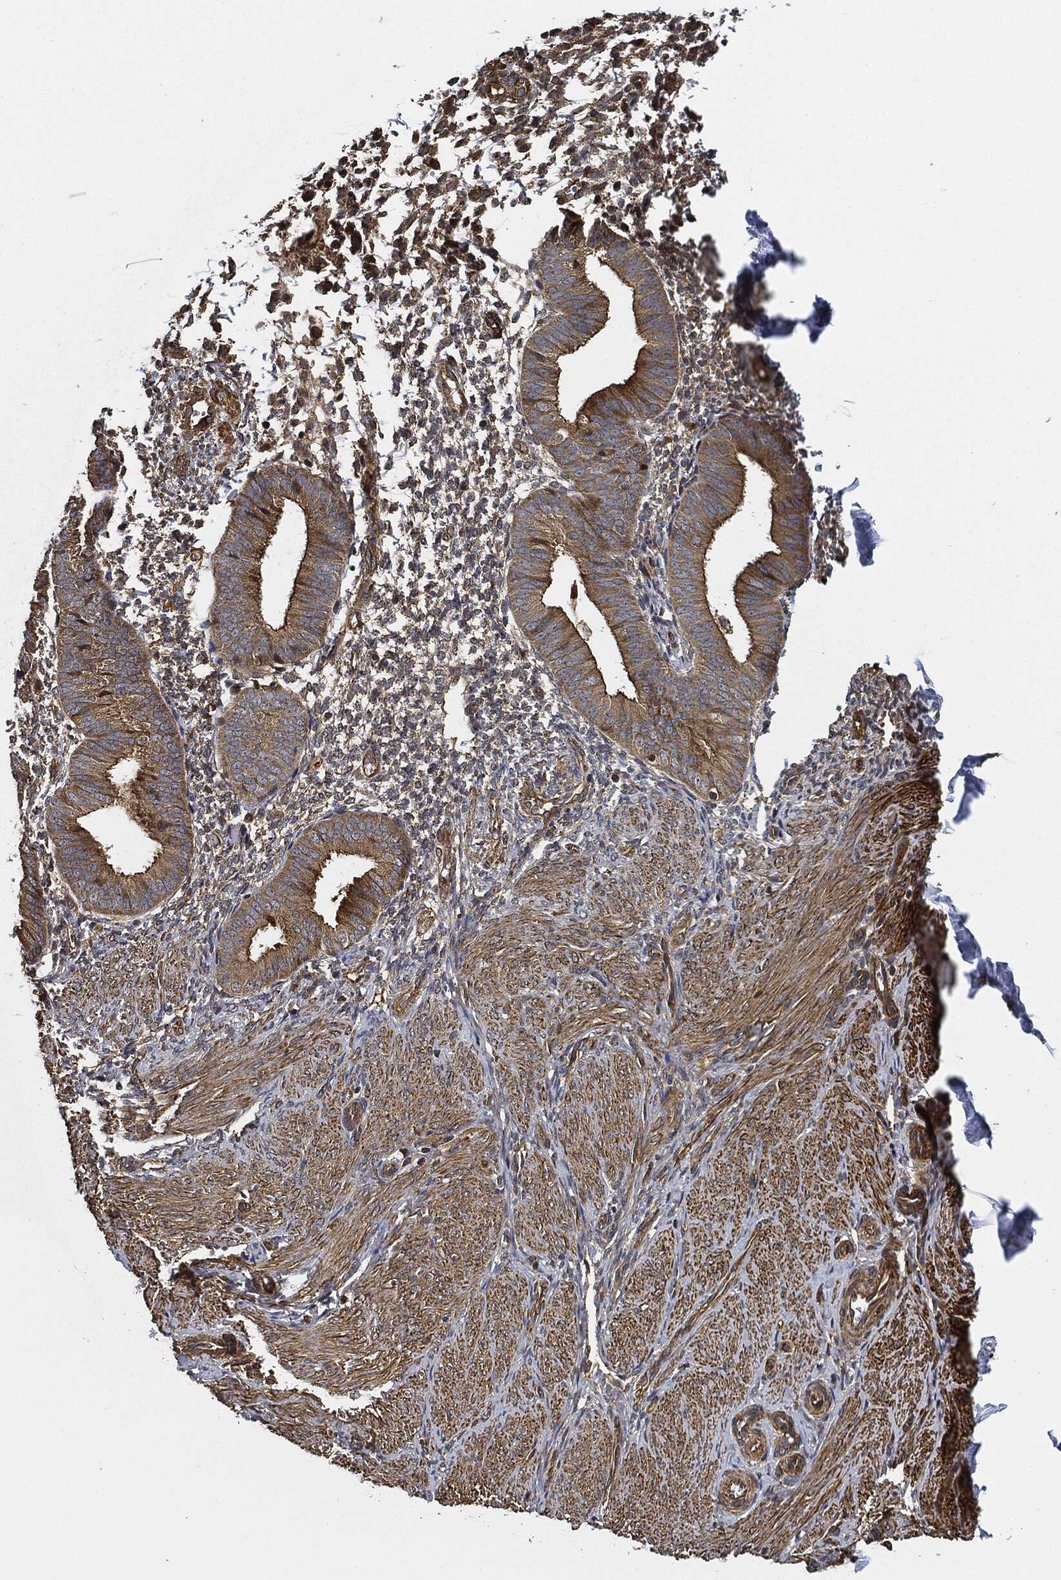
{"staining": {"intensity": "moderate", "quantity": "<25%", "location": "cytoplasmic/membranous"}, "tissue": "endometrium", "cell_type": "Cells in endometrial stroma", "image_type": "normal", "snomed": [{"axis": "morphology", "description": "Normal tissue, NOS"}, {"axis": "topography", "description": "Endometrium"}], "caption": "Protein expression analysis of benign human endometrium reveals moderate cytoplasmic/membranous staining in about <25% of cells in endometrial stroma.", "gene": "CEP290", "patient": {"sex": "female", "age": 47}}